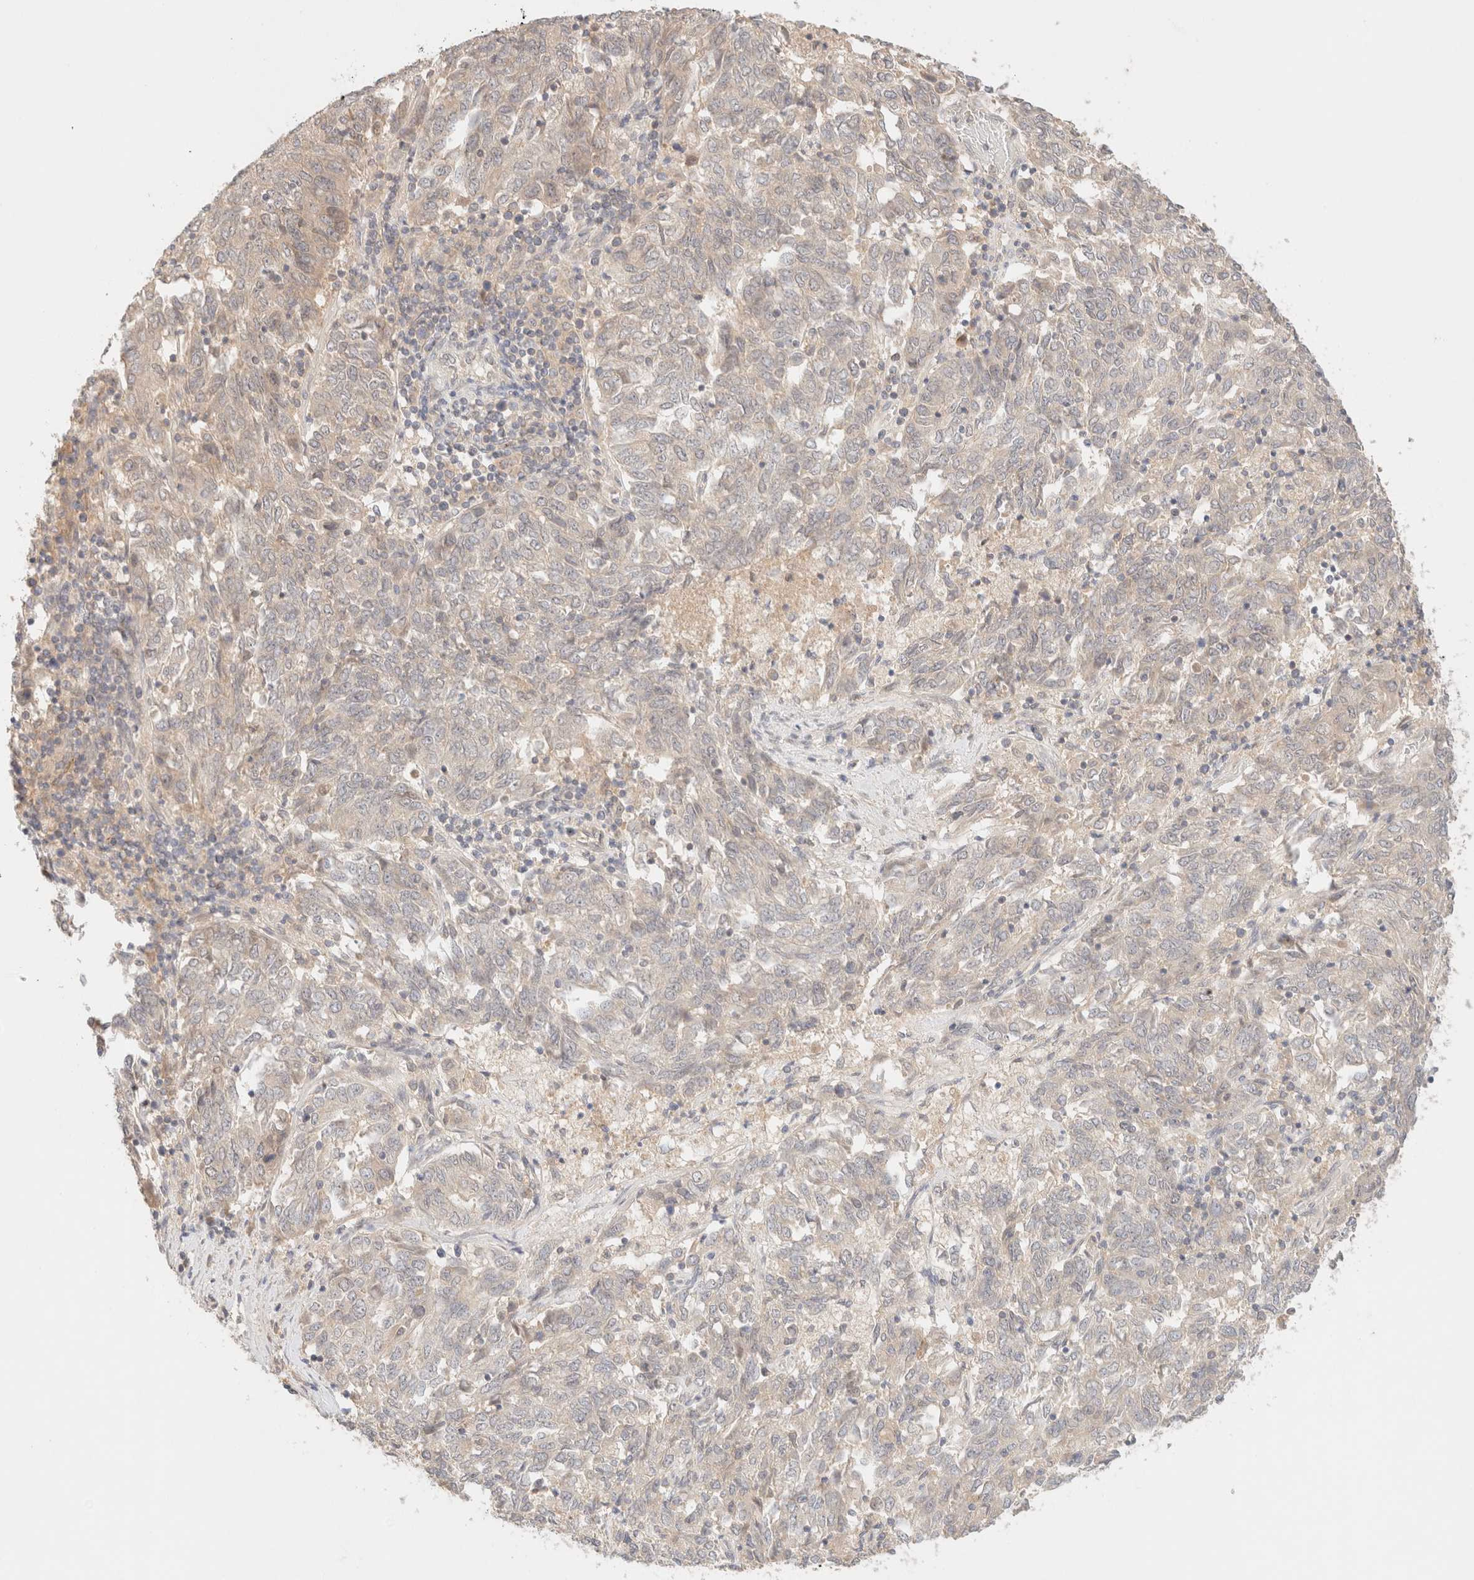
{"staining": {"intensity": "negative", "quantity": "none", "location": "none"}, "tissue": "endometrial cancer", "cell_type": "Tumor cells", "image_type": "cancer", "snomed": [{"axis": "morphology", "description": "Adenocarcinoma, NOS"}, {"axis": "topography", "description": "Endometrium"}], "caption": "A high-resolution image shows IHC staining of endometrial adenocarcinoma, which reveals no significant positivity in tumor cells.", "gene": "SARM1", "patient": {"sex": "female", "age": 80}}